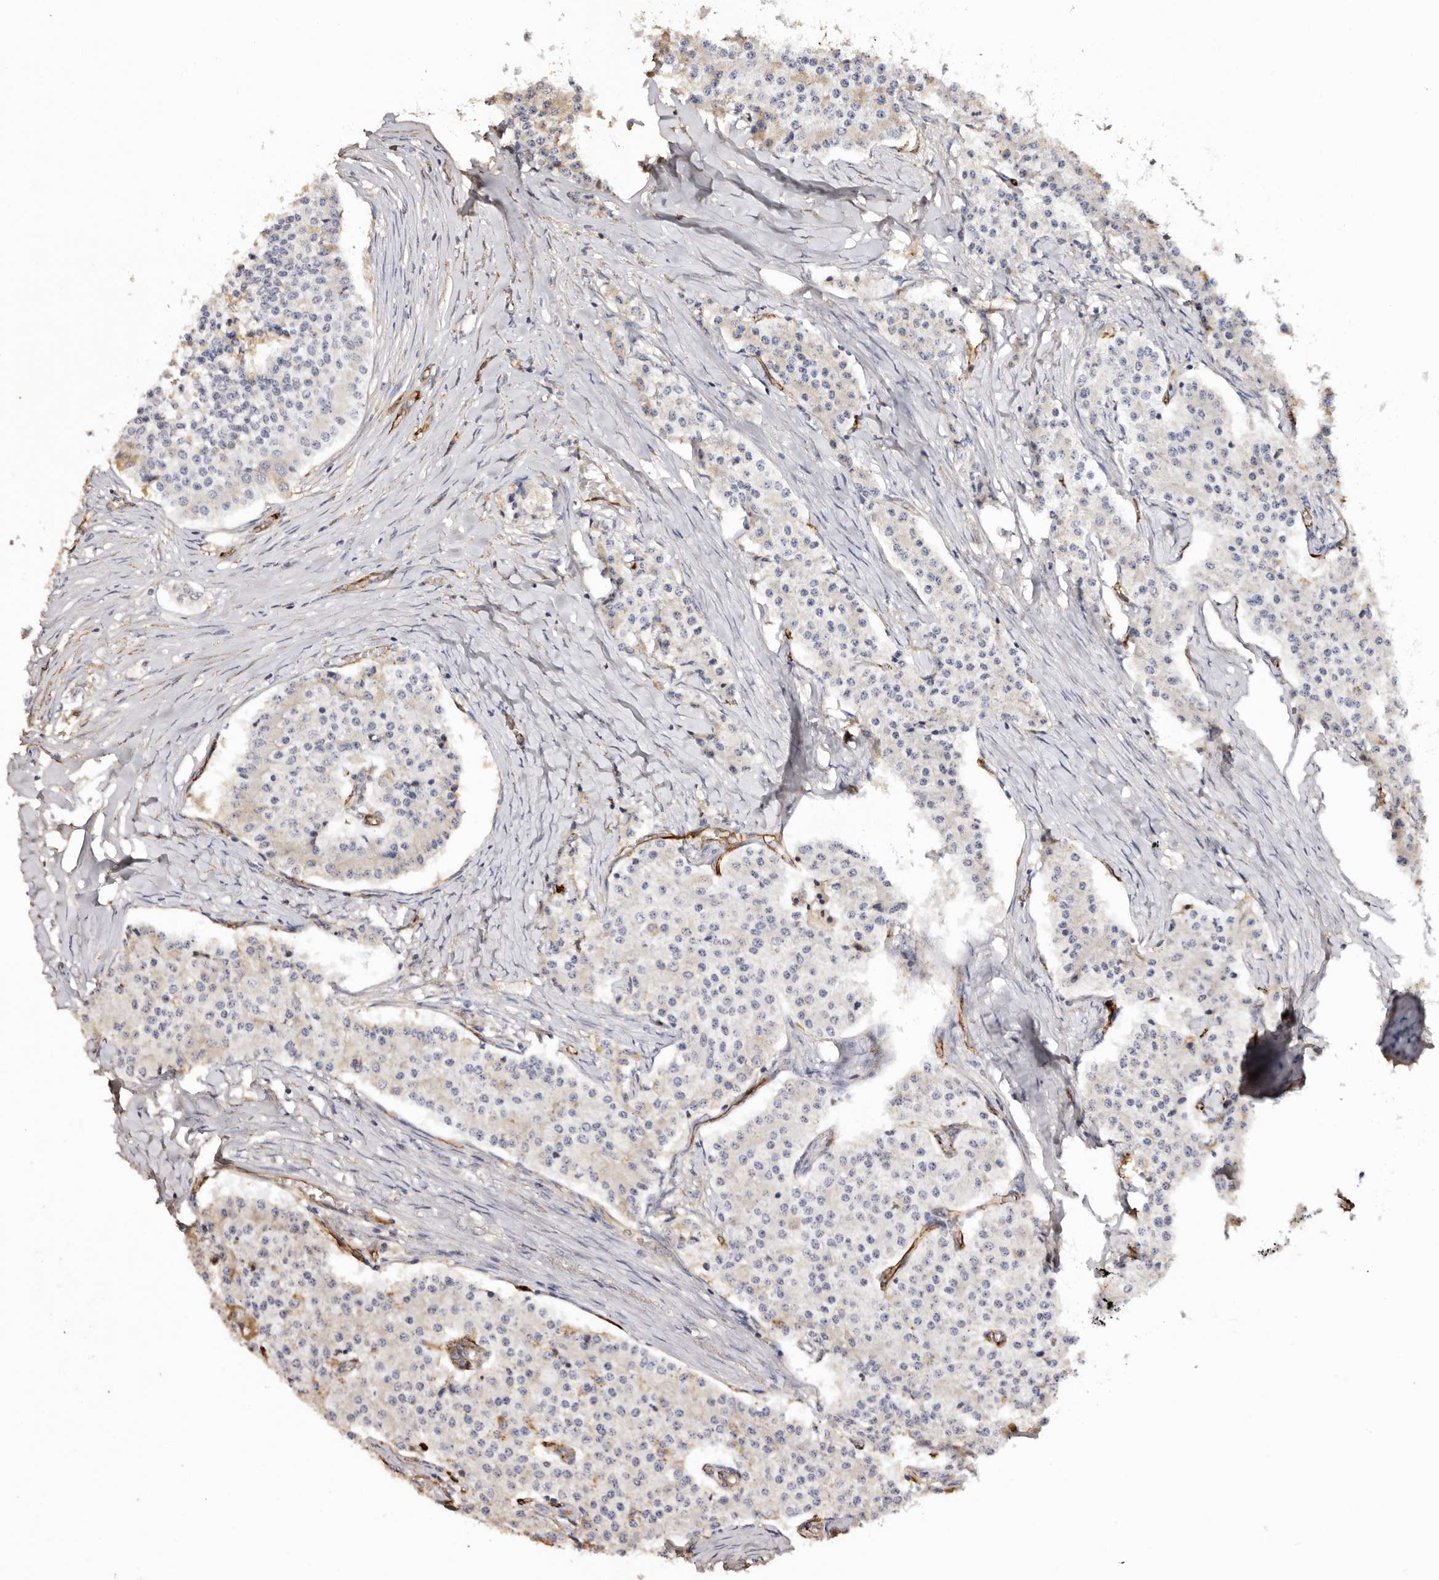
{"staining": {"intensity": "negative", "quantity": "none", "location": "none"}, "tissue": "carcinoid", "cell_type": "Tumor cells", "image_type": "cancer", "snomed": [{"axis": "morphology", "description": "Carcinoid, malignant, NOS"}, {"axis": "topography", "description": "Colon"}], "caption": "Tumor cells are negative for protein expression in human carcinoid.", "gene": "ZNF557", "patient": {"sex": "female", "age": 52}}